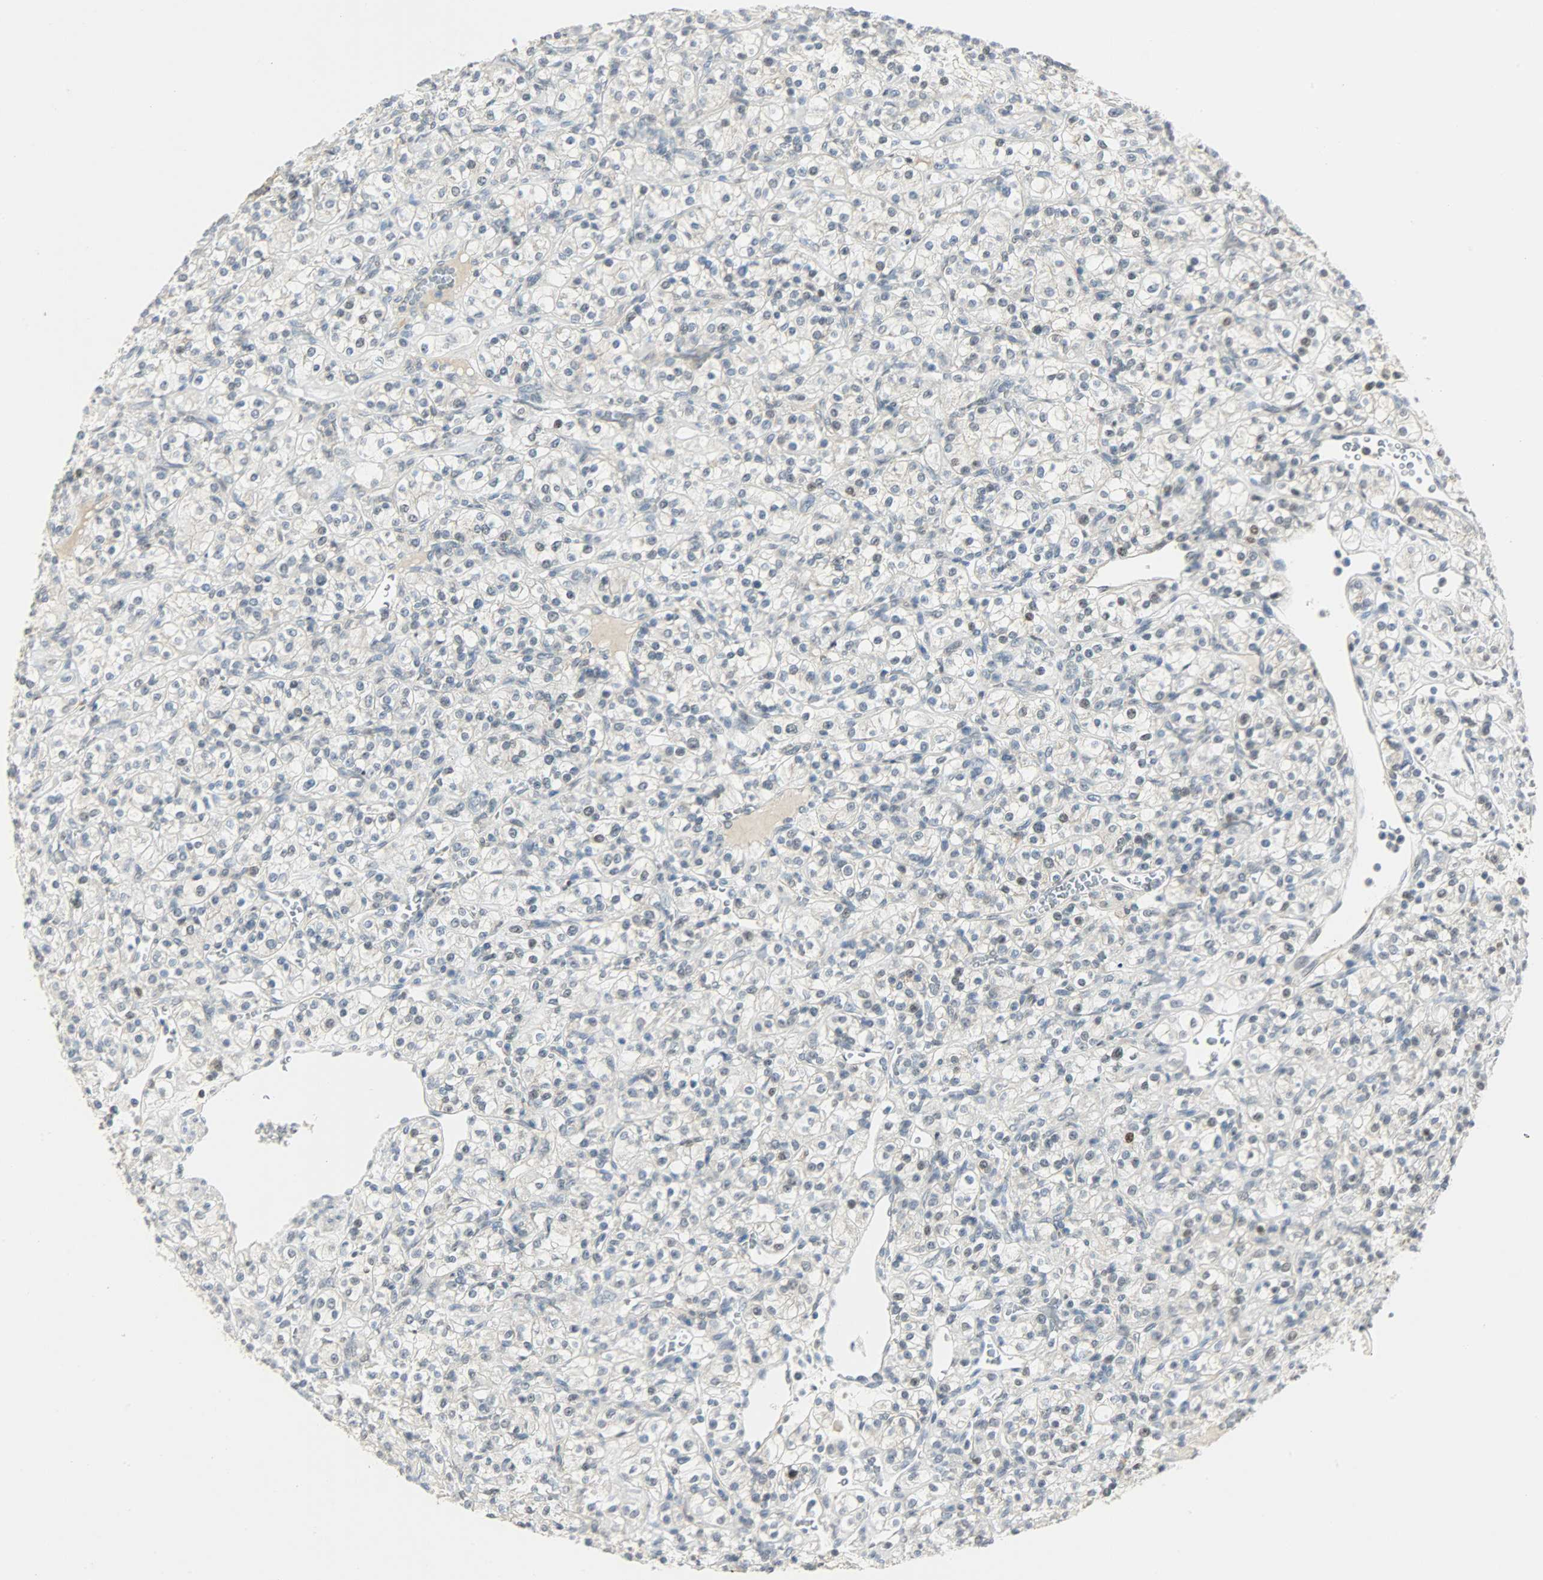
{"staining": {"intensity": "negative", "quantity": "none", "location": "none"}, "tissue": "renal cancer", "cell_type": "Tumor cells", "image_type": "cancer", "snomed": [{"axis": "morphology", "description": "Adenocarcinoma, NOS"}, {"axis": "topography", "description": "Kidney"}], "caption": "Tumor cells are negative for protein expression in human adenocarcinoma (renal).", "gene": "PPARG", "patient": {"sex": "male", "age": 77}}